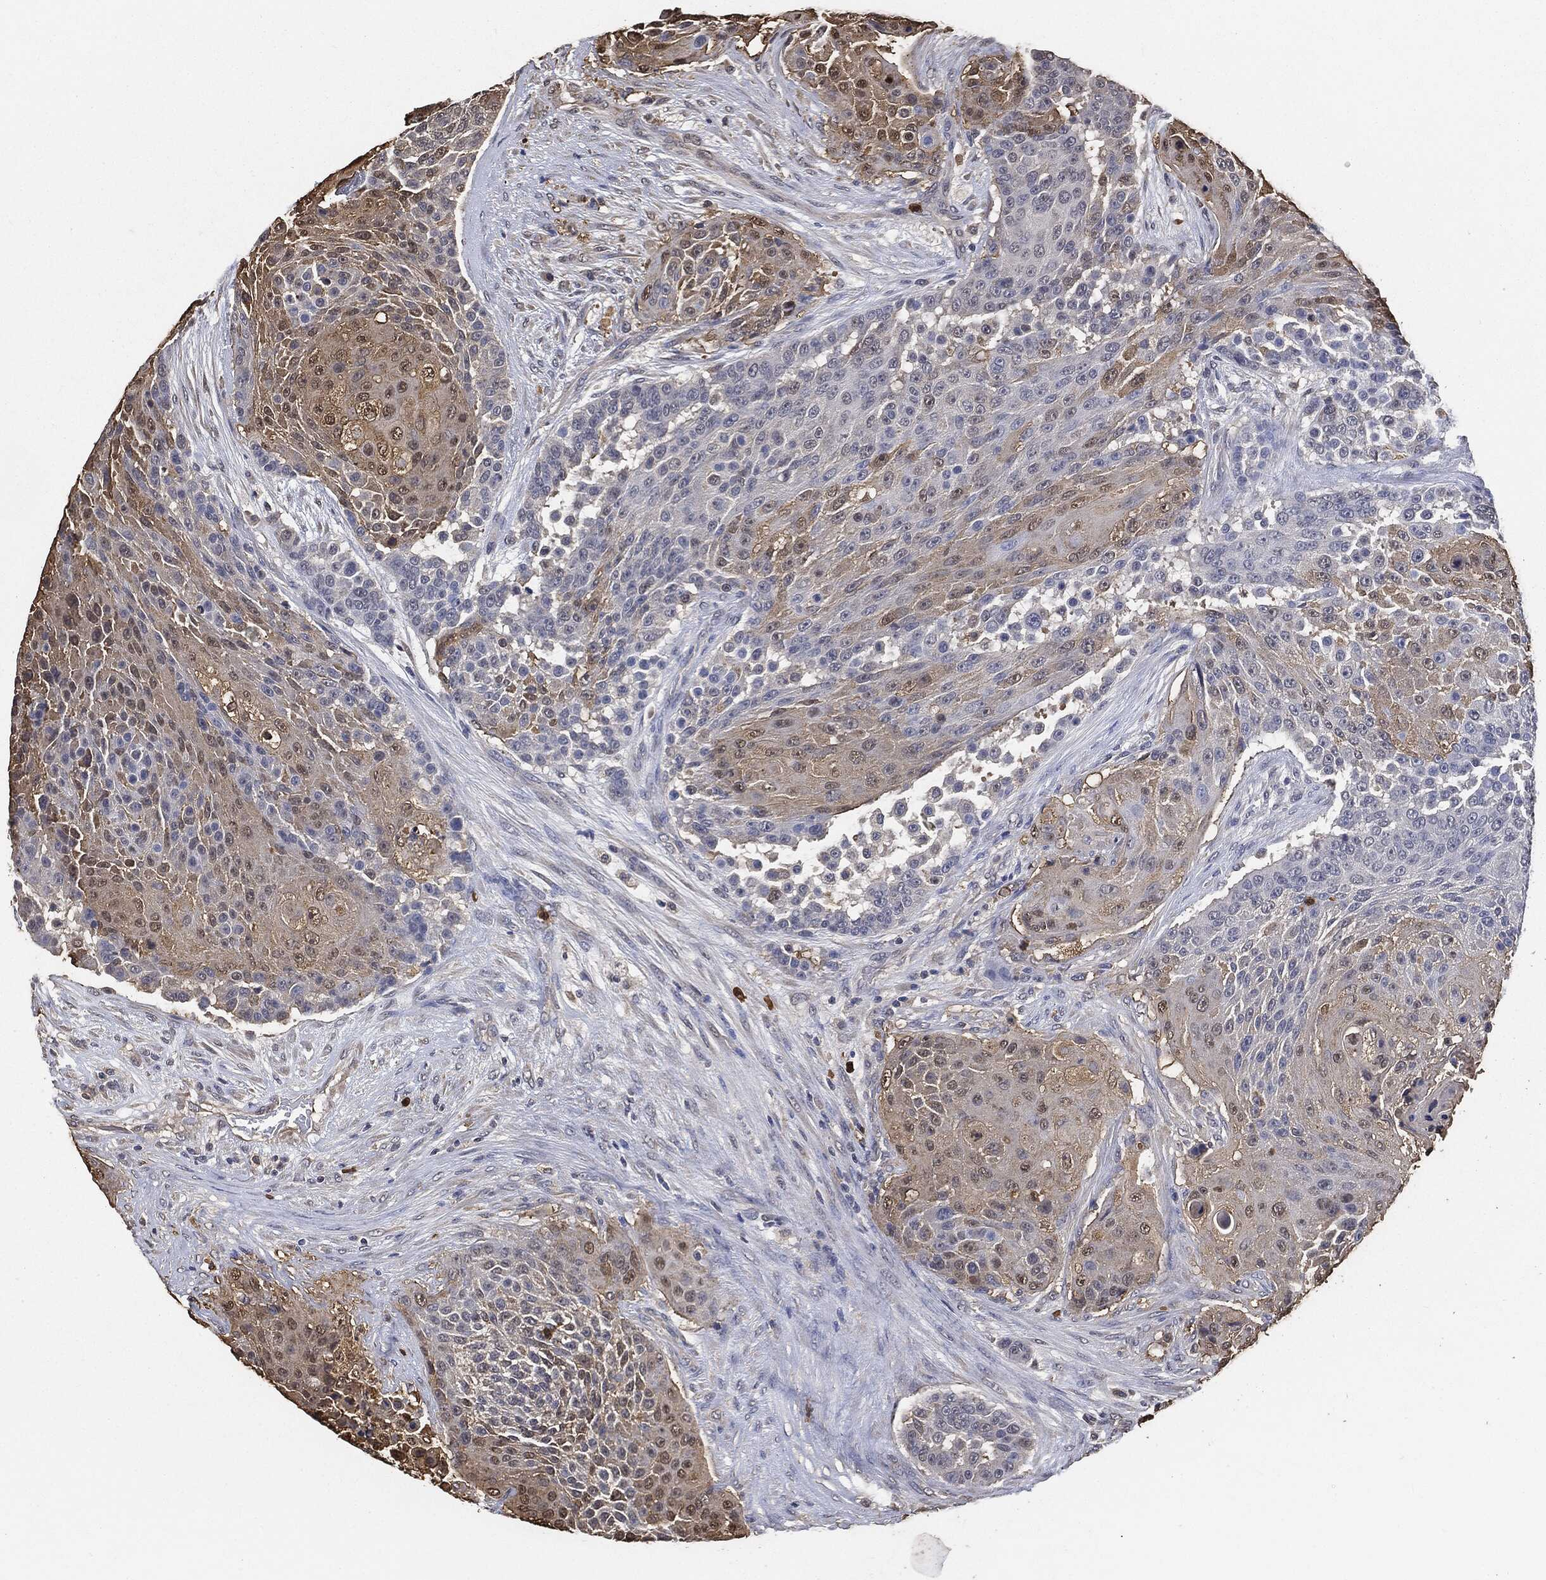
{"staining": {"intensity": "weak", "quantity": "25%-75%", "location": "cytoplasmic/membranous"}, "tissue": "urothelial cancer", "cell_type": "Tumor cells", "image_type": "cancer", "snomed": [{"axis": "morphology", "description": "Urothelial carcinoma, High grade"}, {"axis": "topography", "description": "Urinary bladder"}], "caption": "Immunohistochemical staining of high-grade urothelial carcinoma displays low levels of weak cytoplasmic/membranous expression in about 25%-75% of tumor cells.", "gene": "S100A9", "patient": {"sex": "female", "age": 63}}